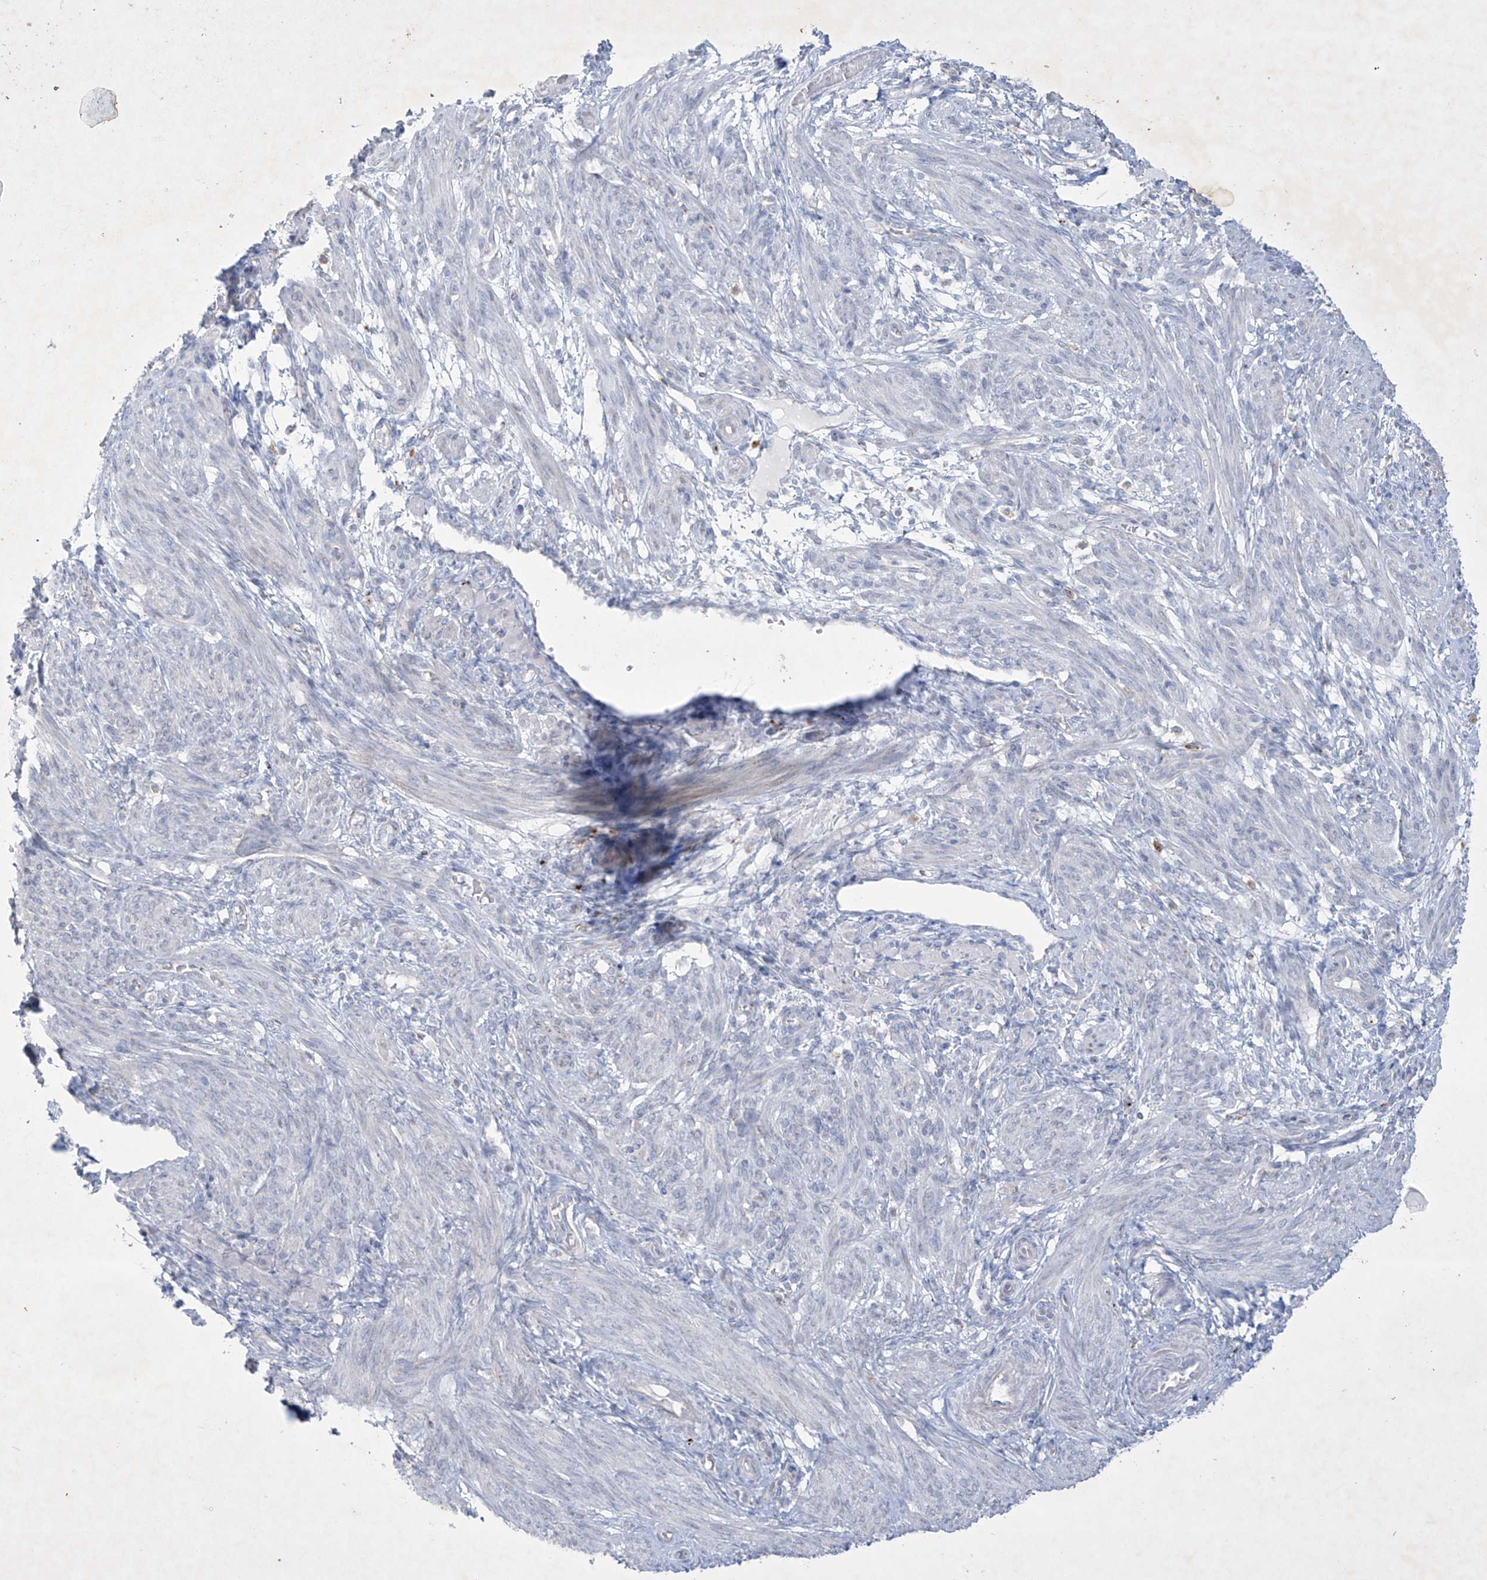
{"staining": {"intensity": "negative", "quantity": "none", "location": "none"}, "tissue": "smooth muscle", "cell_type": "Smooth muscle cells", "image_type": "normal", "snomed": [{"axis": "morphology", "description": "Normal tissue, NOS"}, {"axis": "topography", "description": "Smooth muscle"}], "caption": "A photomicrograph of smooth muscle stained for a protein demonstrates no brown staining in smooth muscle cells.", "gene": "GPR137C", "patient": {"sex": "female", "age": 39}}